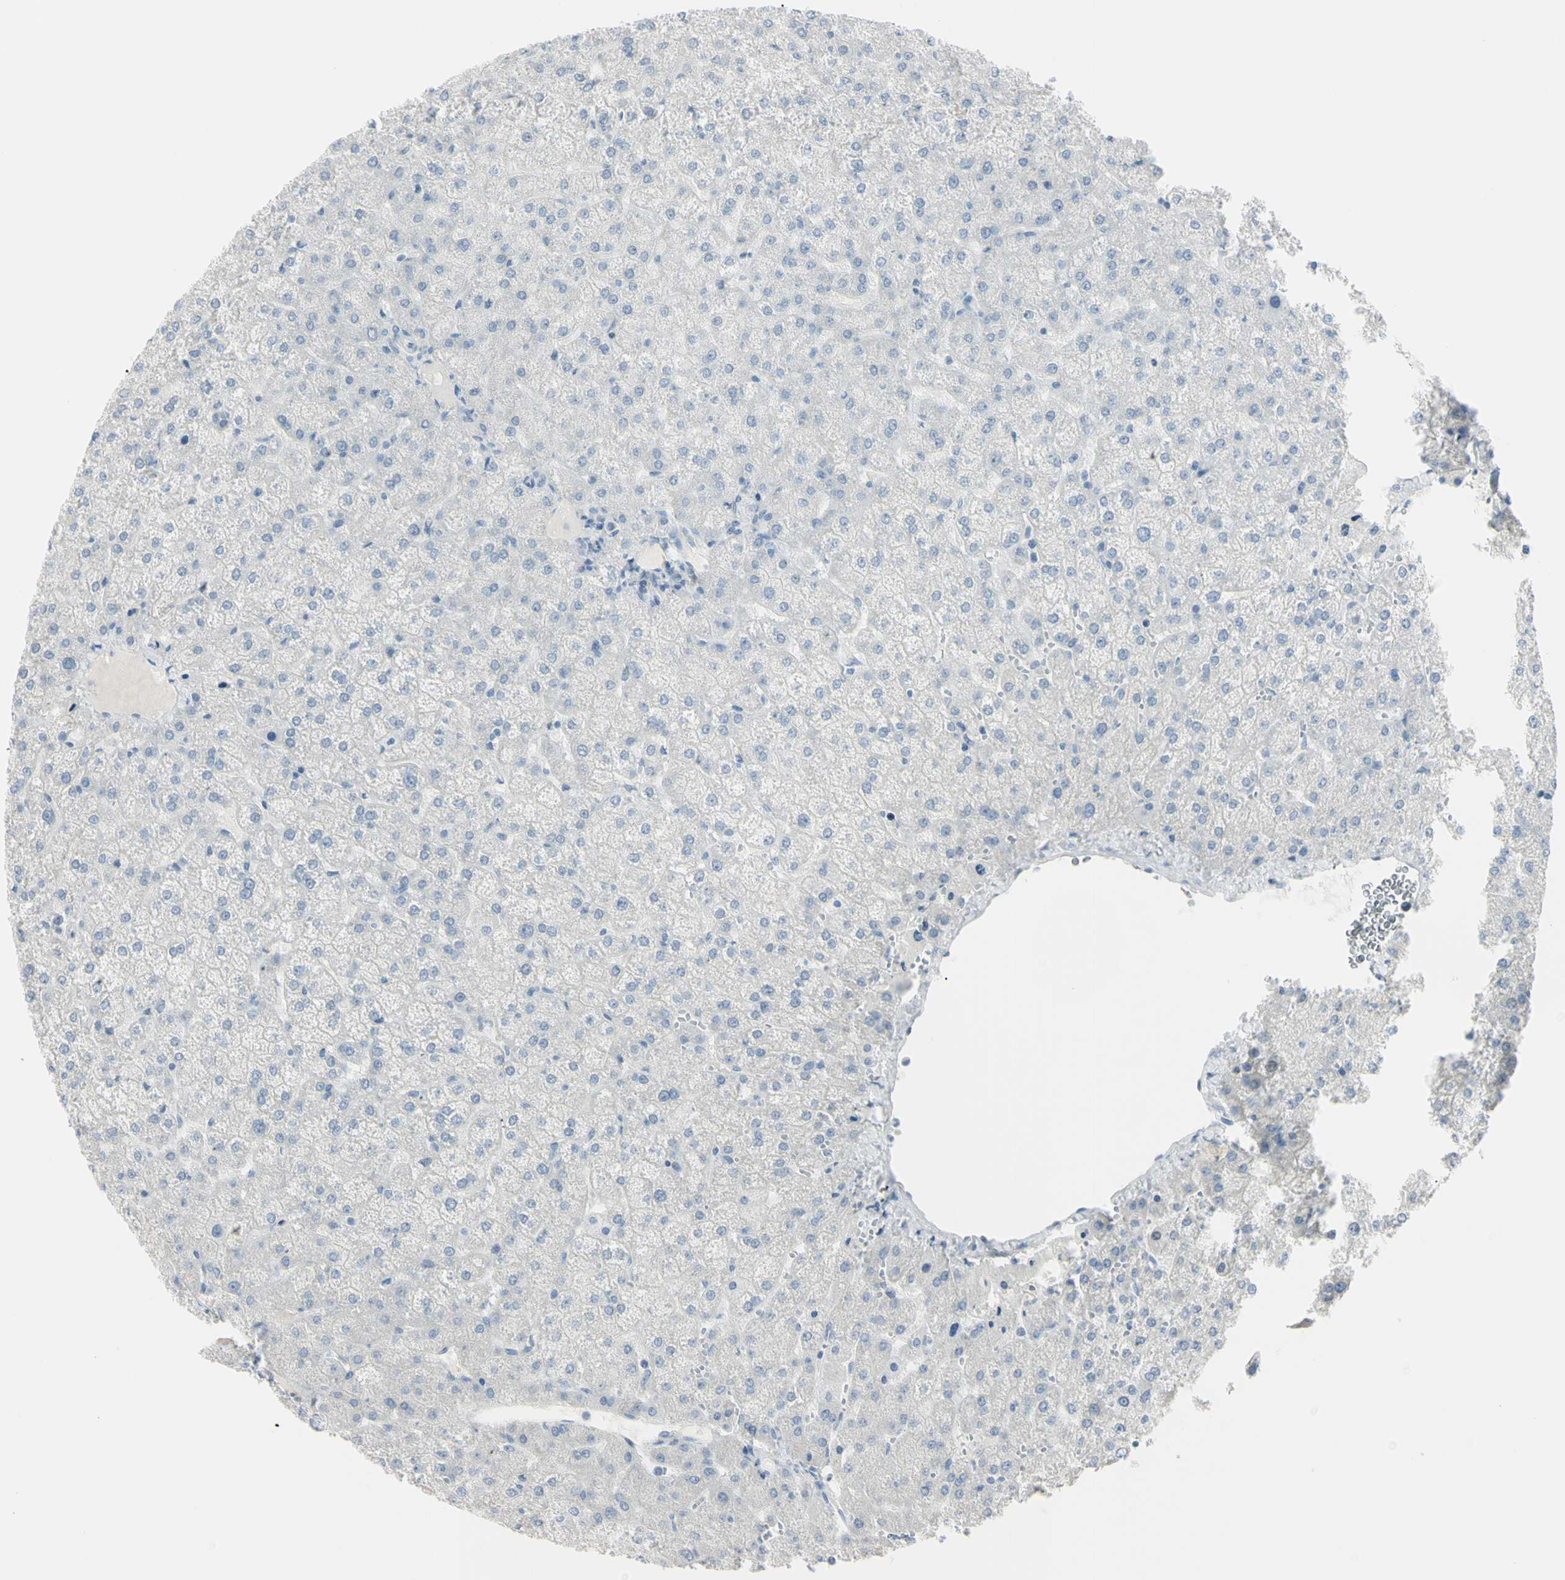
{"staining": {"intensity": "negative", "quantity": "none", "location": "none"}, "tissue": "liver", "cell_type": "Cholangiocytes", "image_type": "normal", "snomed": [{"axis": "morphology", "description": "Normal tissue, NOS"}, {"axis": "topography", "description": "Liver"}], "caption": "Immunohistochemistry (IHC) micrograph of unremarkable liver stained for a protein (brown), which displays no staining in cholangiocytes.", "gene": "PIP", "patient": {"sex": "female", "age": 32}}